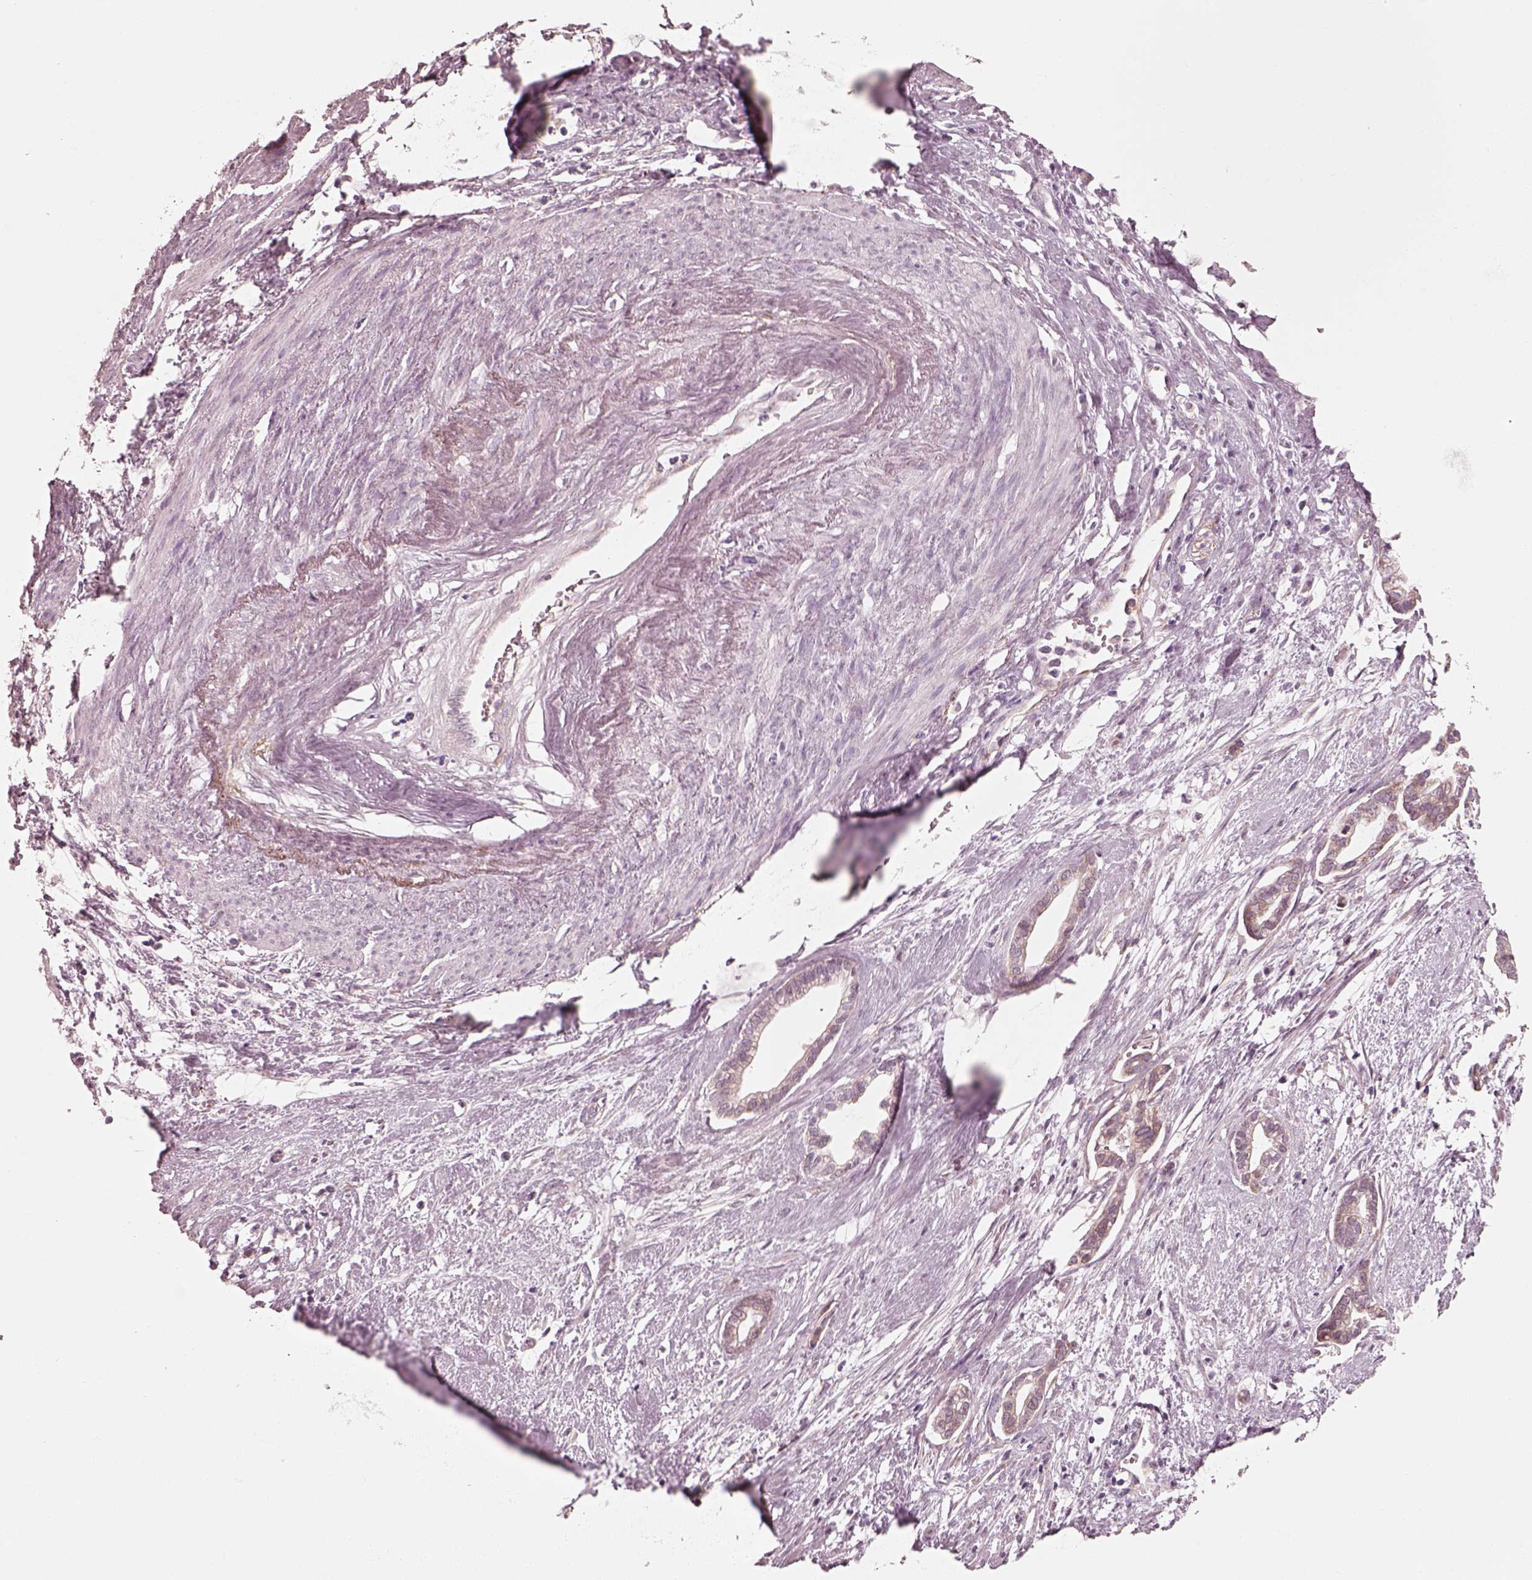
{"staining": {"intensity": "negative", "quantity": "none", "location": "none"}, "tissue": "cervical cancer", "cell_type": "Tumor cells", "image_type": "cancer", "snomed": [{"axis": "morphology", "description": "Adenocarcinoma, NOS"}, {"axis": "topography", "description": "Cervix"}], "caption": "Protein analysis of adenocarcinoma (cervical) shows no significant positivity in tumor cells. (Brightfield microscopy of DAB (3,3'-diaminobenzidine) immunohistochemistry (IHC) at high magnification).", "gene": "RAB3C", "patient": {"sex": "female", "age": 62}}